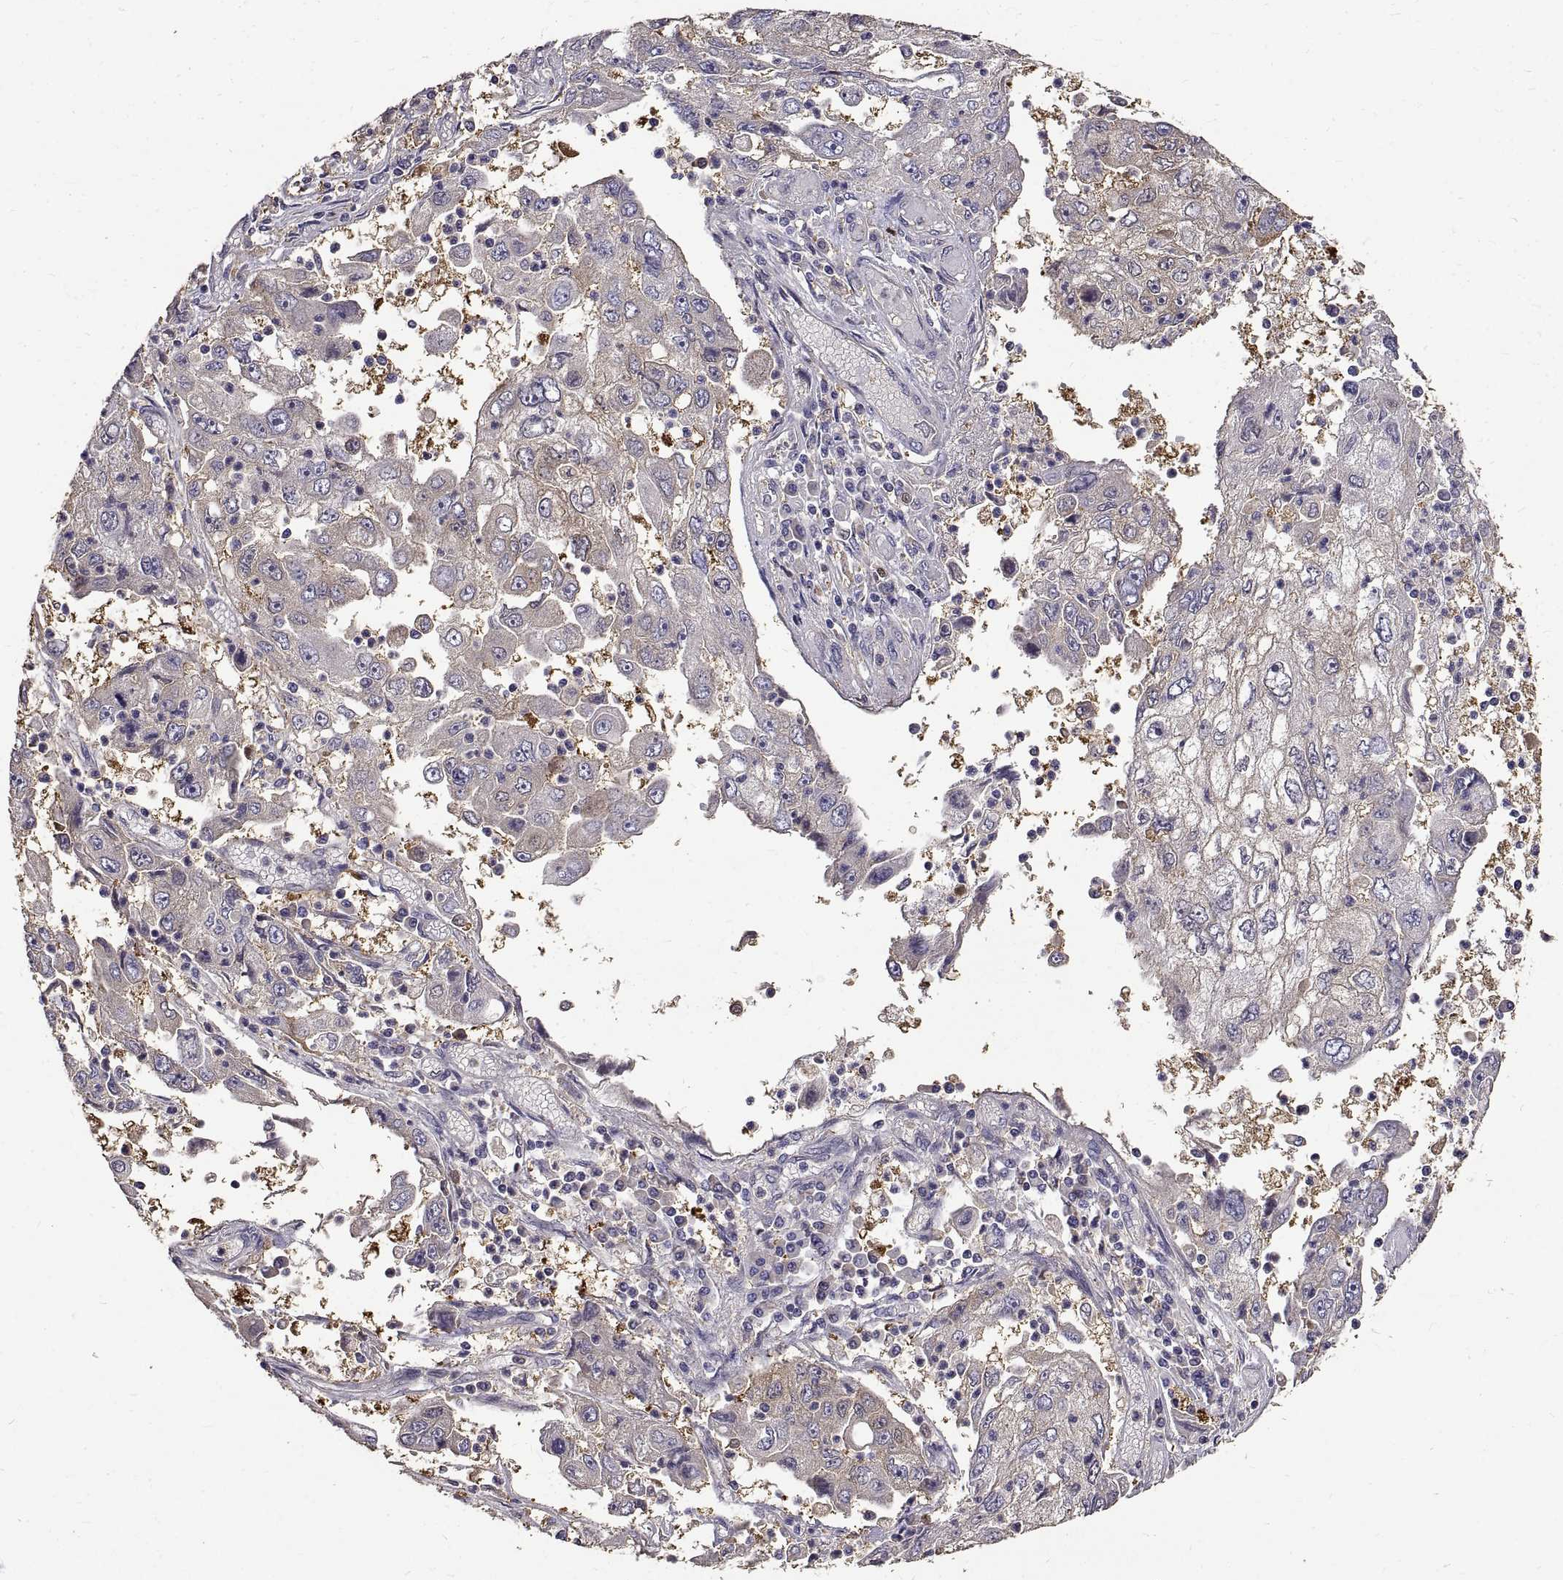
{"staining": {"intensity": "negative", "quantity": "none", "location": "none"}, "tissue": "cervical cancer", "cell_type": "Tumor cells", "image_type": "cancer", "snomed": [{"axis": "morphology", "description": "Squamous cell carcinoma, NOS"}, {"axis": "topography", "description": "Cervix"}], "caption": "DAB immunohistochemical staining of cervical squamous cell carcinoma reveals no significant expression in tumor cells.", "gene": "PEA15", "patient": {"sex": "female", "age": 36}}